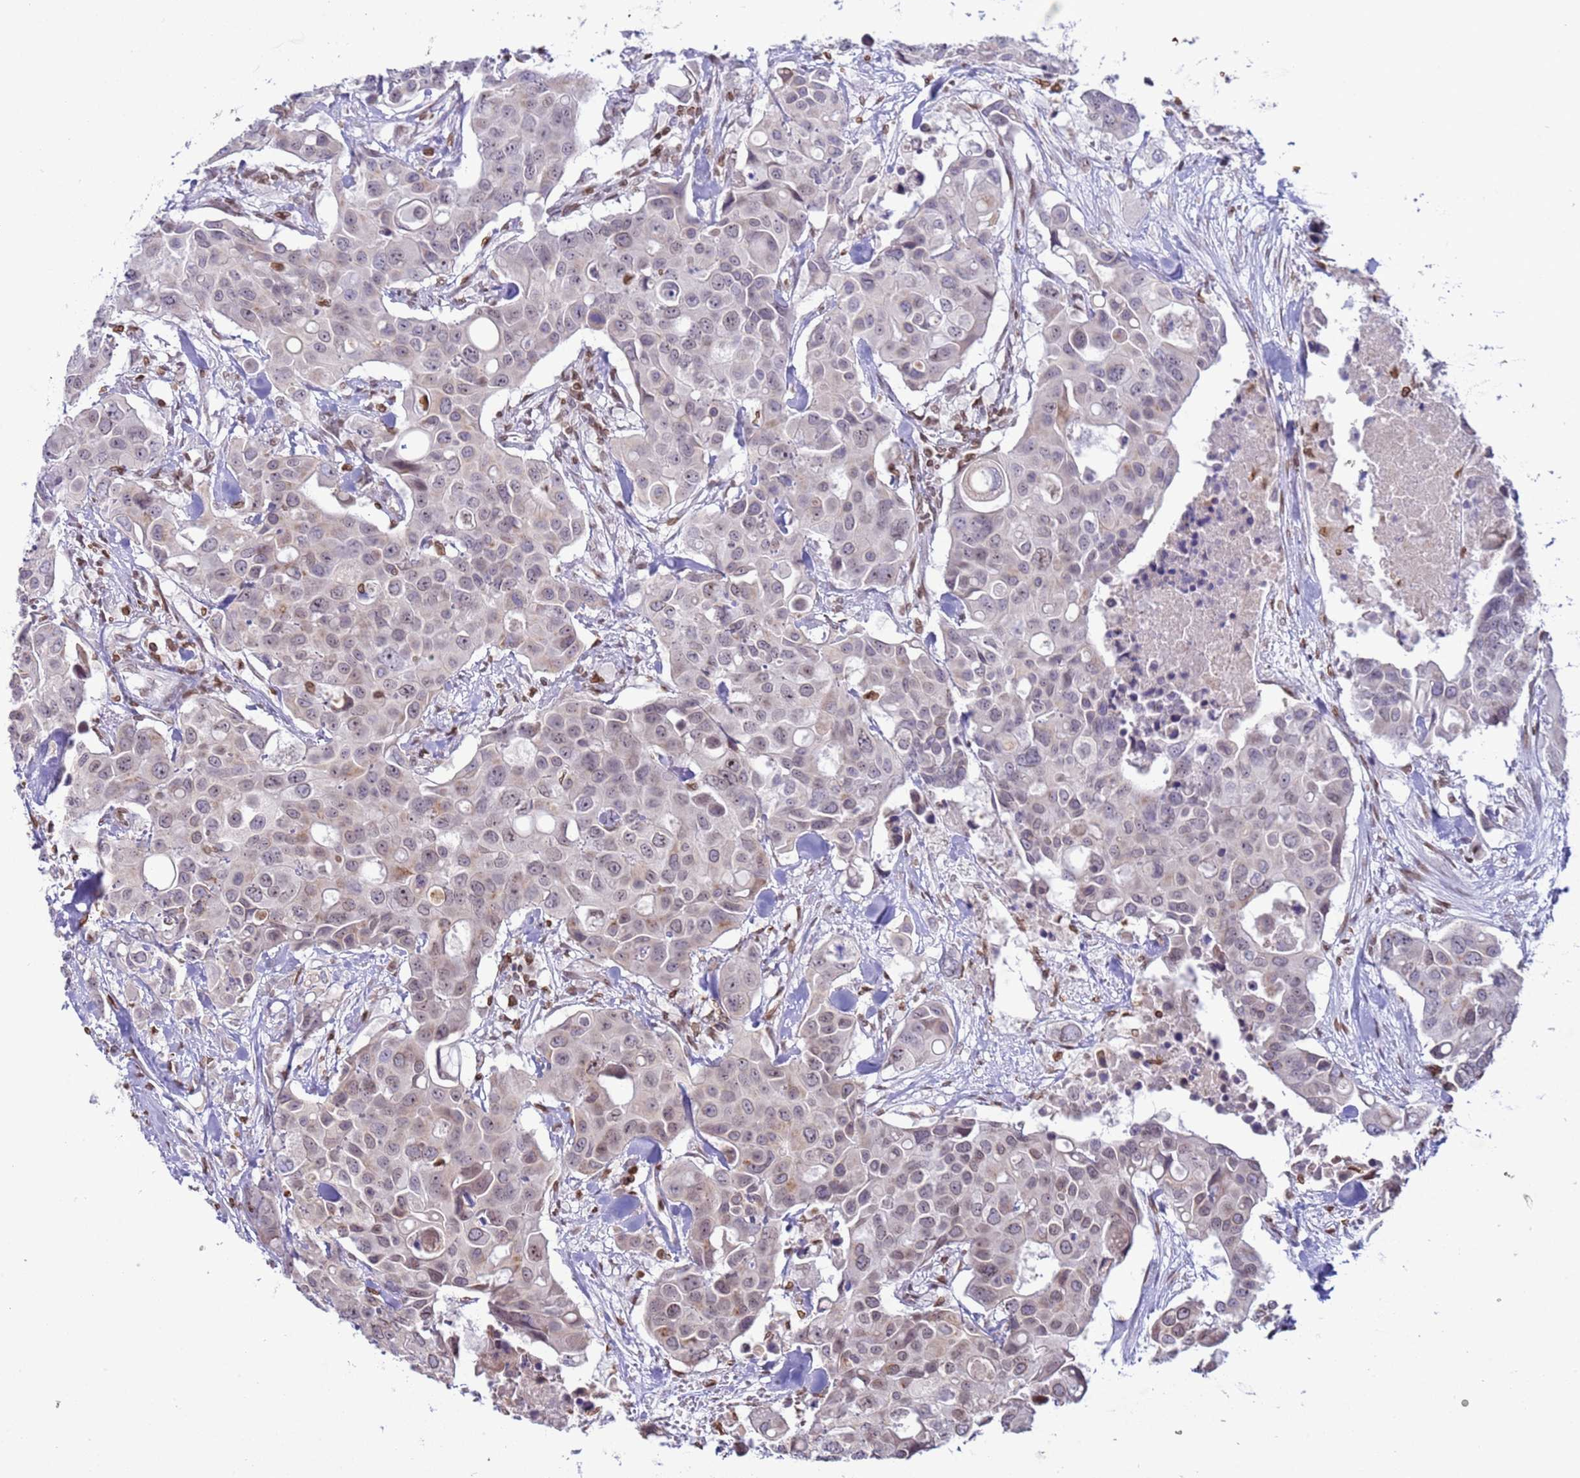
{"staining": {"intensity": "weak", "quantity": "<25%", "location": "cytoplasmic/membranous"}, "tissue": "colorectal cancer", "cell_type": "Tumor cells", "image_type": "cancer", "snomed": [{"axis": "morphology", "description": "Adenocarcinoma, NOS"}, {"axis": "topography", "description": "Colon"}], "caption": "There is no significant expression in tumor cells of colorectal cancer.", "gene": "DHX37", "patient": {"sex": "male", "age": 77}}